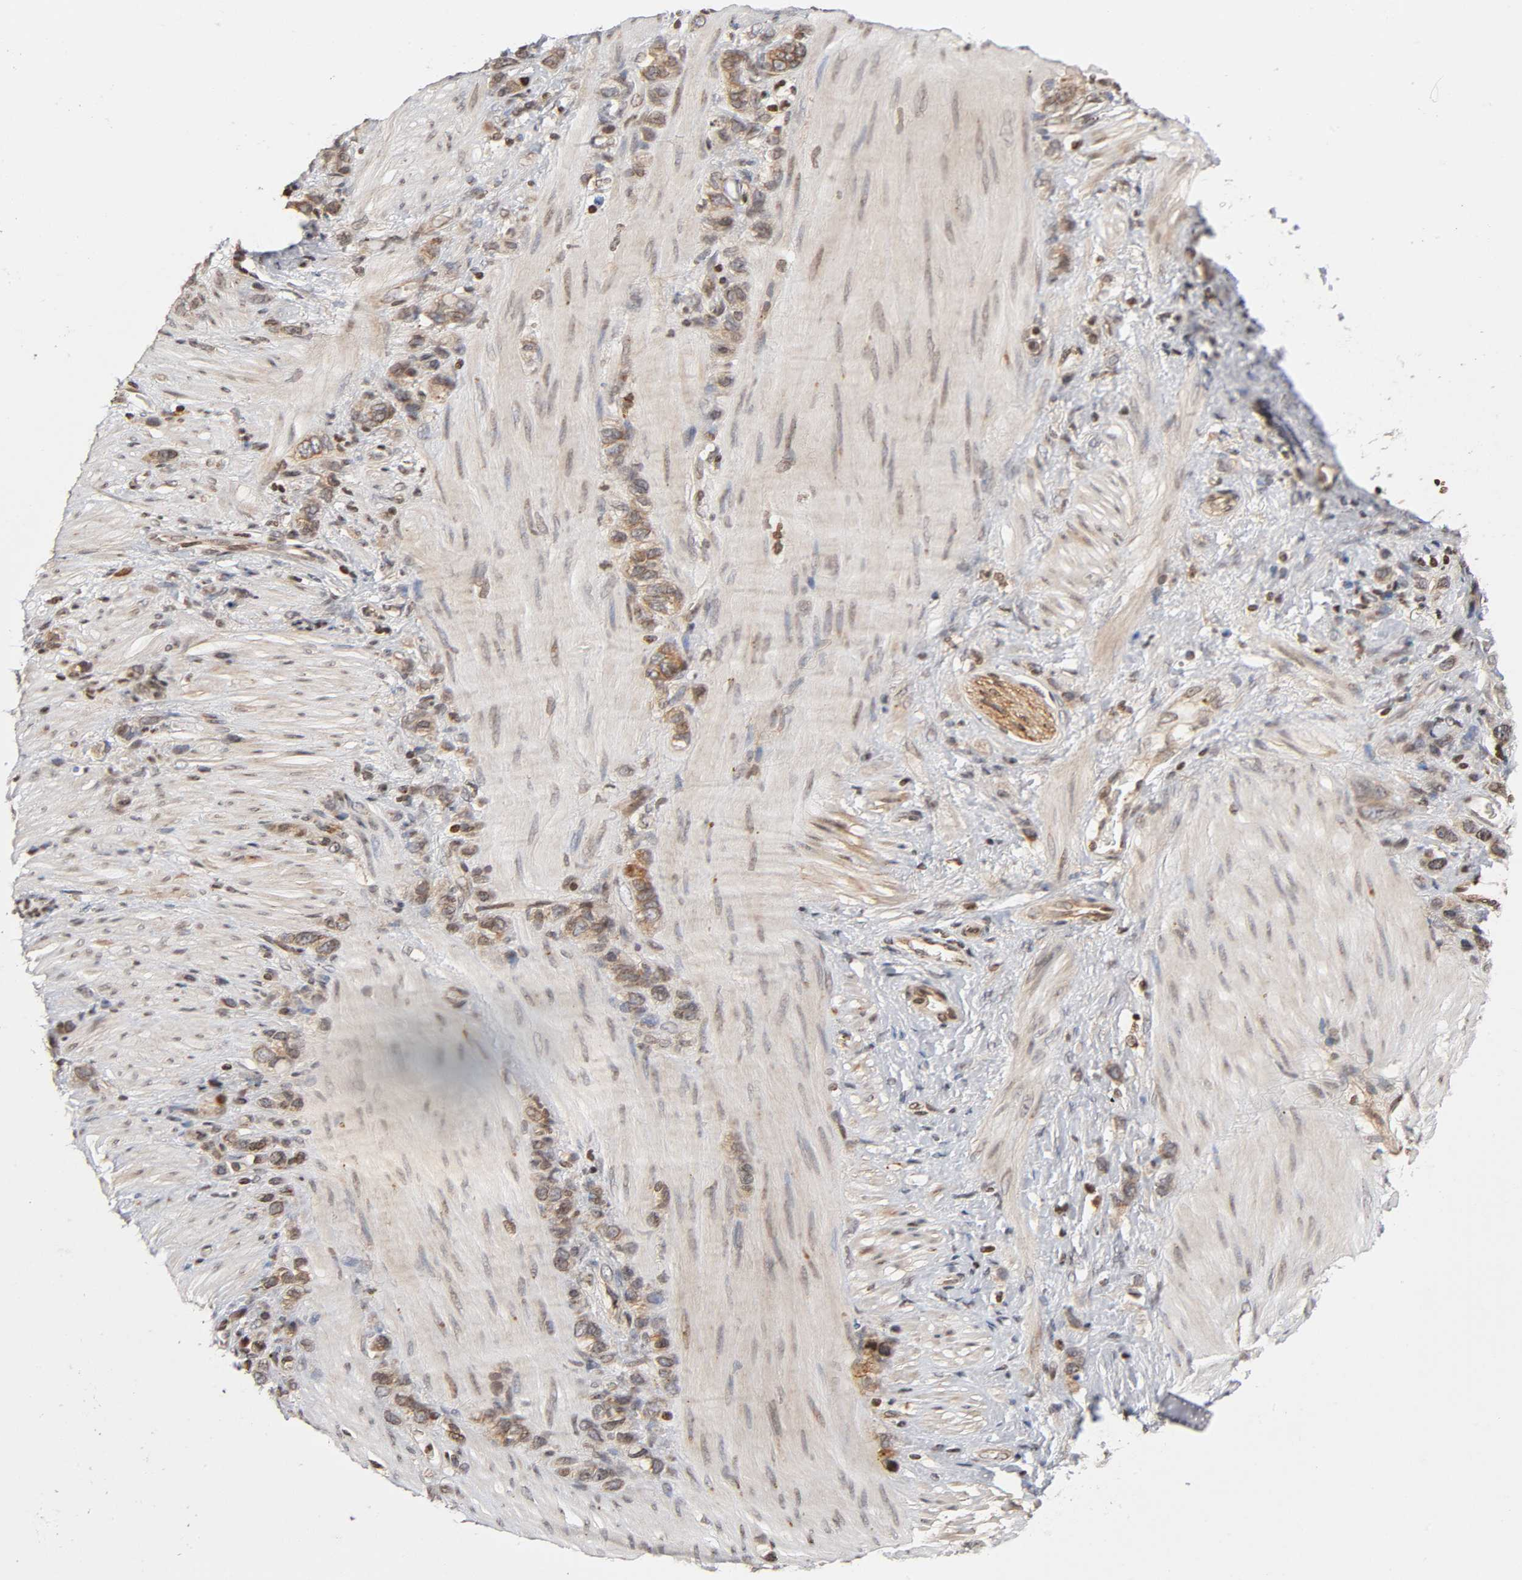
{"staining": {"intensity": "weak", "quantity": ">75%", "location": "cytoplasmic/membranous"}, "tissue": "stomach cancer", "cell_type": "Tumor cells", "image_type": "cancer", "snomed": [{"axis": "morphology", "description": "Normal tissue, NOS"}, {"axis": "morphology", "description": "Adenocarcinoma, NOS"}, {"axis": "morphology", "description": "Adenocarcinoma, High grade"}, {"axis": "topography", "description": "Stomach, upper"}, {"axis": "topography", "description": "Stomach"}], "caption": "Protein staining of high-grade adenocarcinoma (stomach) tissue reveals weak cytoplasmic/membranous positivity in about >75% of tumor cells. (Stains: DAB in brown, nuclei in blue, Microscopy: brightfield microscopy at high magnification).", "gene": "ITGAV", "patient": {"sex": "female", "age": 65}}